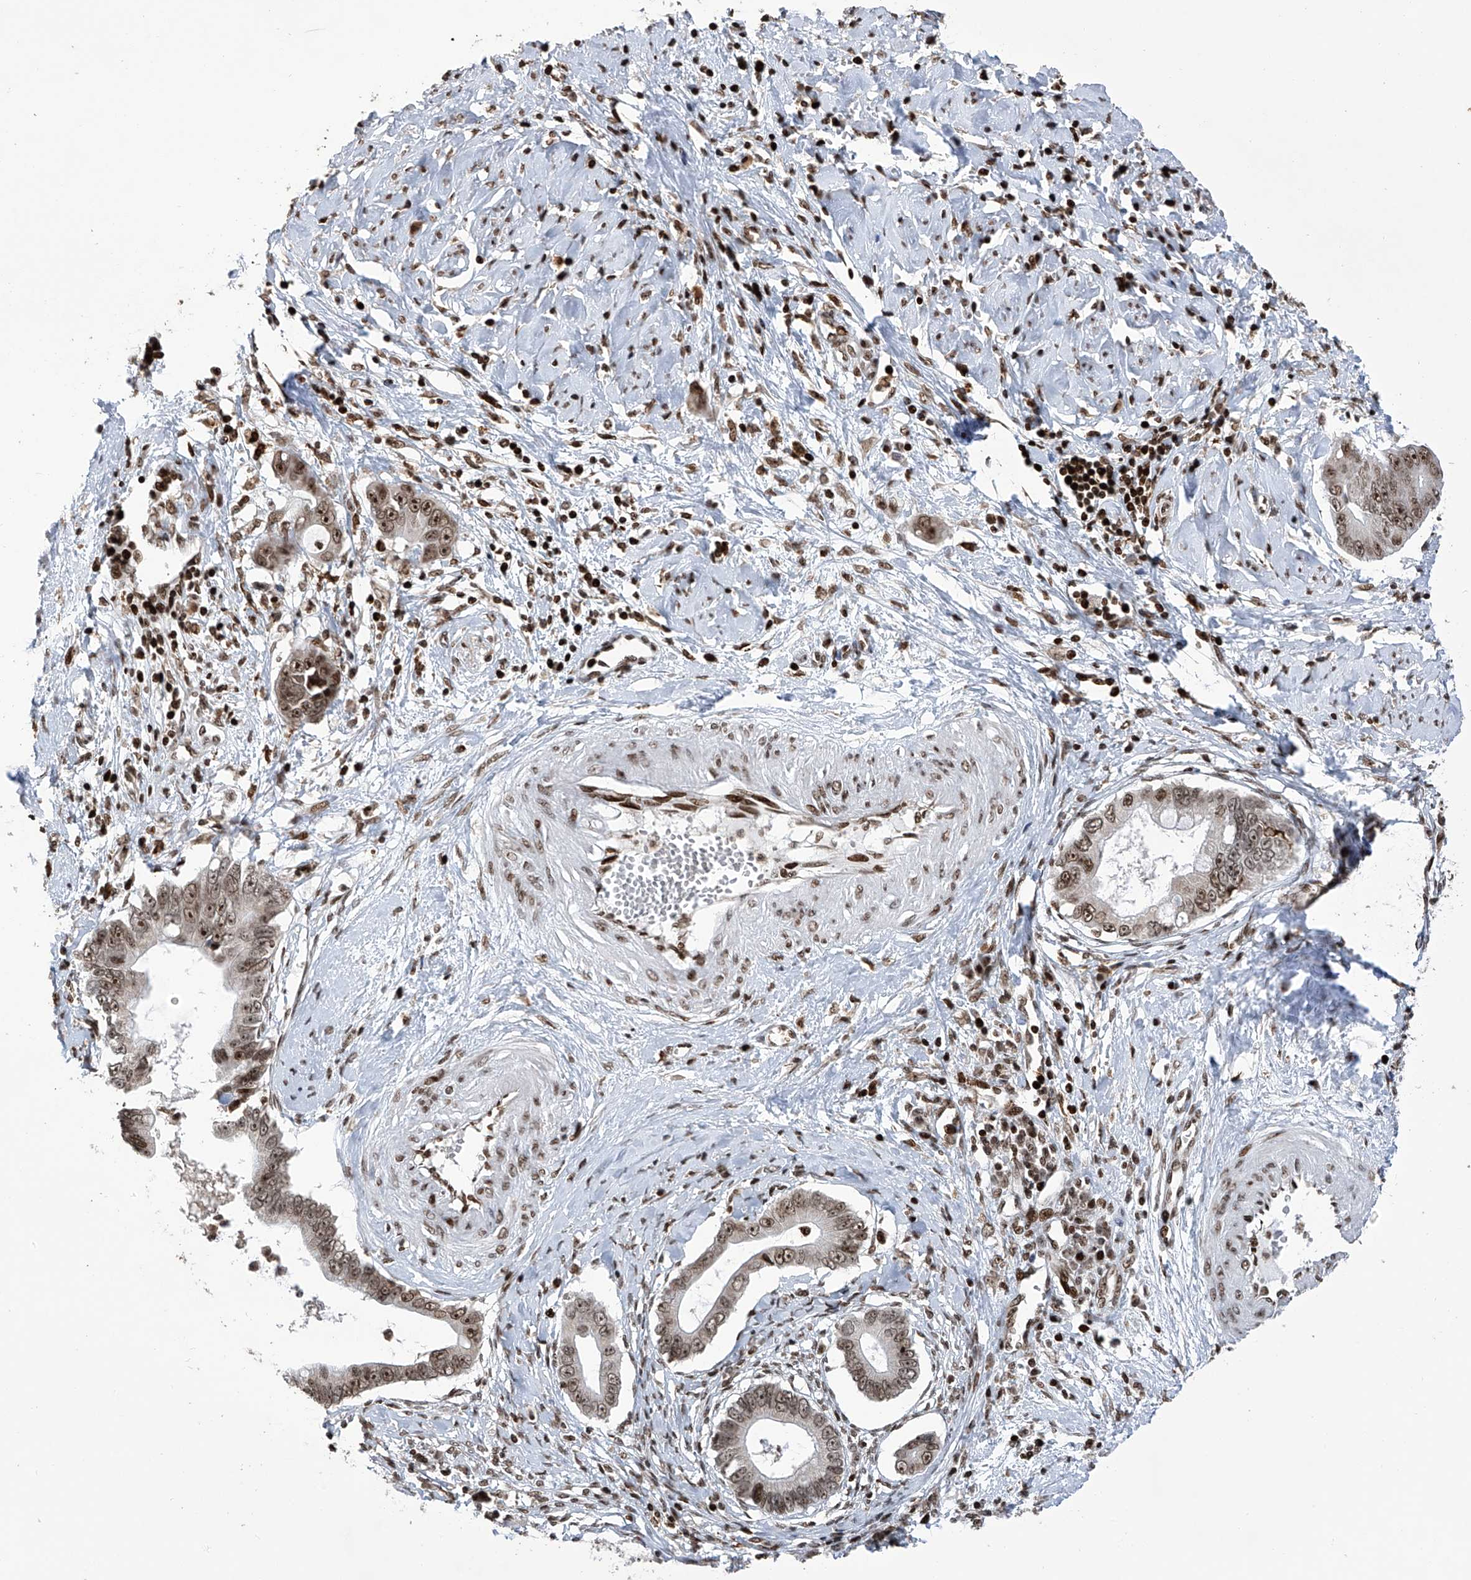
{"staining": {"intensity": "moderate", "quantity": ">75%", "location": "nuclear"}, "tissue": "cervical cancer", "cell_type": "Tumor cells", "image_type": "cancer", "snomed": [{"axis": "morphology", "description": "Adenocarcinoma, NOS"}, {"axis": "topography", "description": "Cervix"}], "caption": "Immunohistochemistry (DAB (3,3'-diaminobenzidine)) staining of adenocarcinoma (cervical) demonstrates moderate nuclear protein staining in approximately >75% of tumor cells.", "gene": "PAK1IP1", "patient": {"sex": "female", "age": 44}}